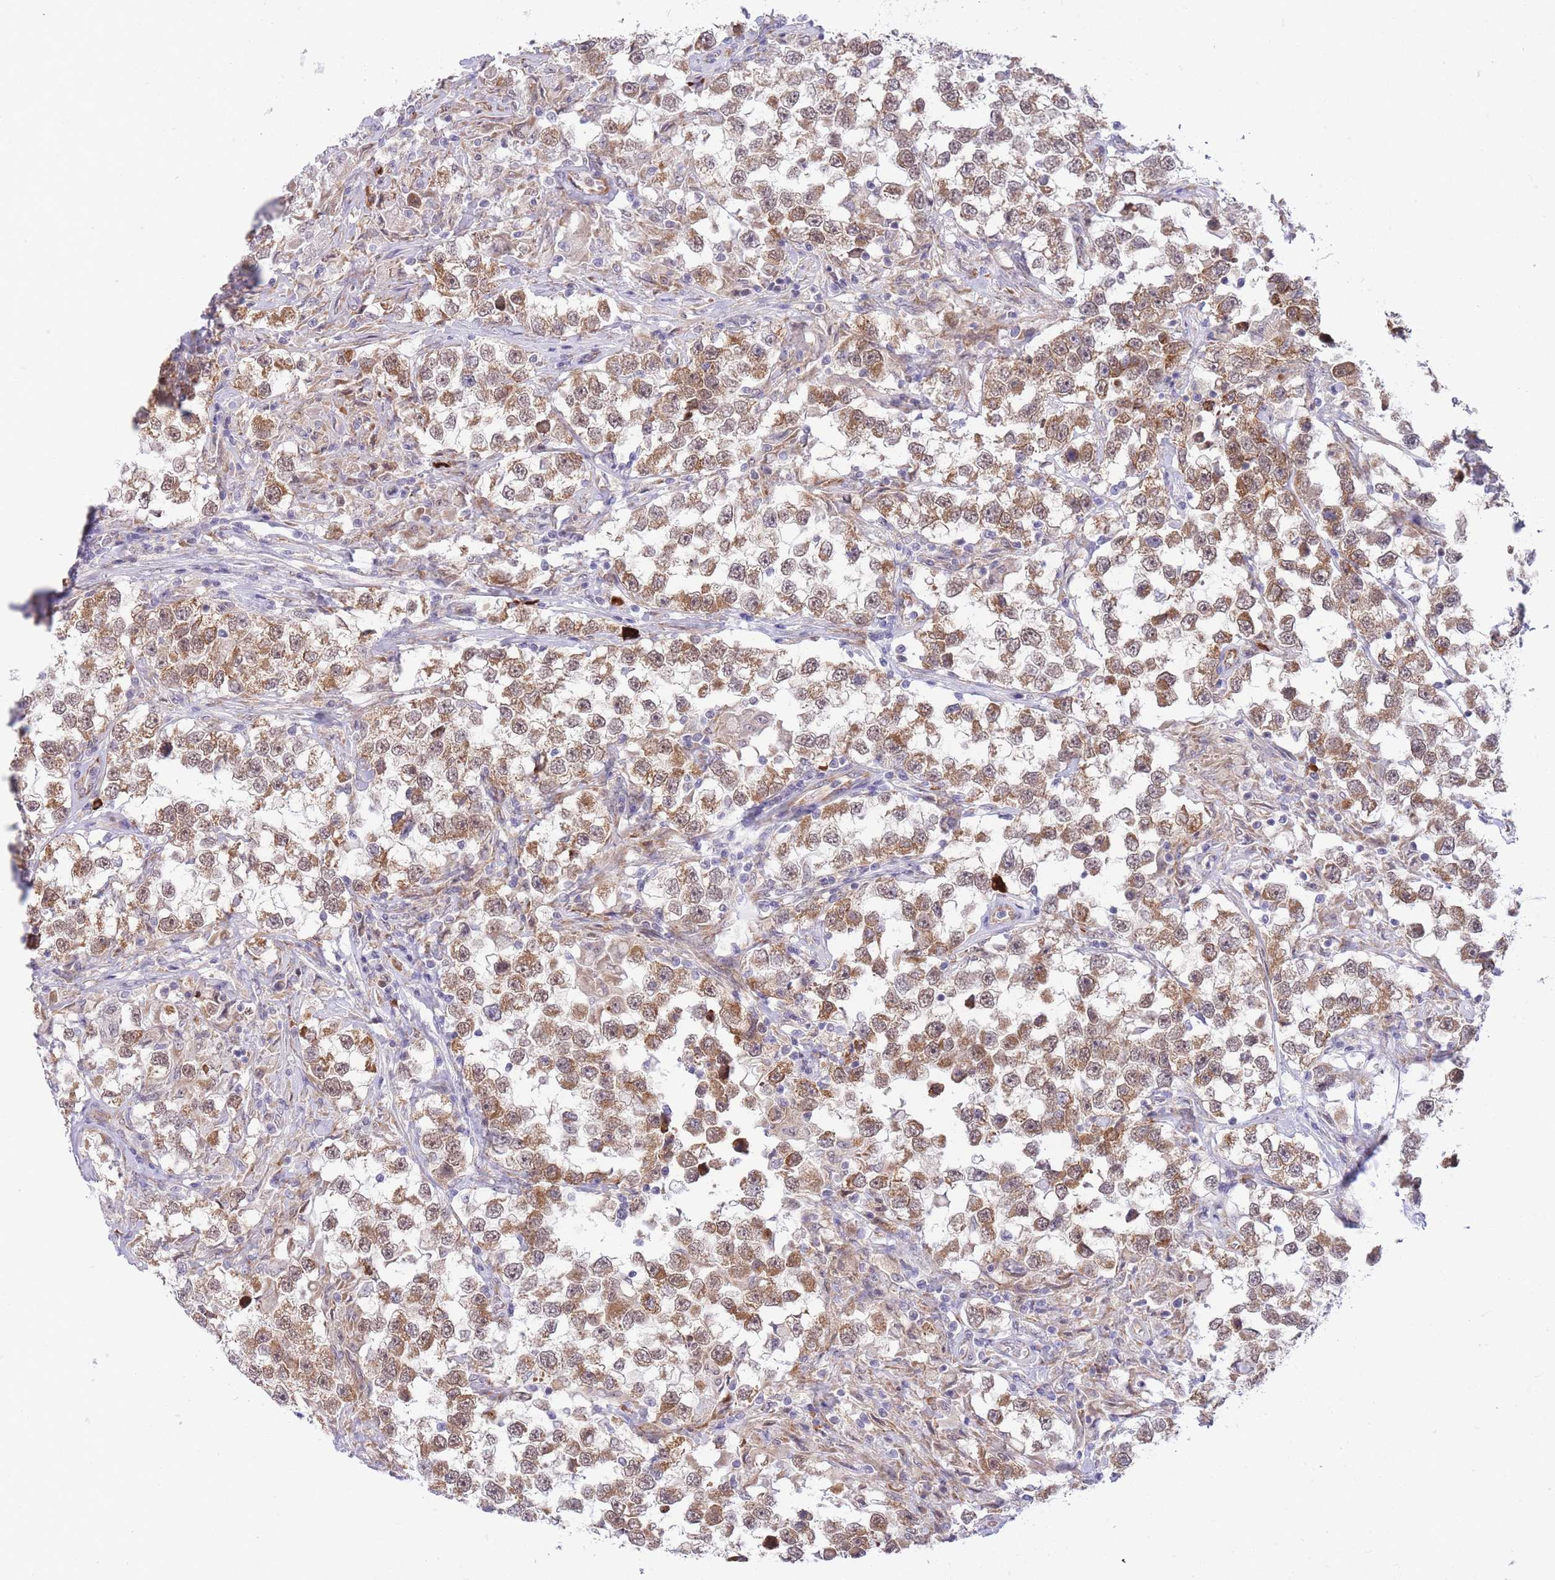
{"staining": {"intensity": "moderate", "quantity": ">75%", "location": "cytoplasmic/membranous,nuclear"}, "tissue": "testis cancer", "cell_type": "Tumor cells", "image_type": "cancer", "snomed": [{"axis": "morphology", "description": "Seminoma, NOS"}, {"axis": "topography", "description": "Testis"}], "caption": "Moderate cytoplasmic/membranous and nuclear positivity for a protein is present in approximately >75% of tumor cells of testis cancer using IHC.", "gene": "EXOSC8", "patient": {"sex": "male", "age": 46}}